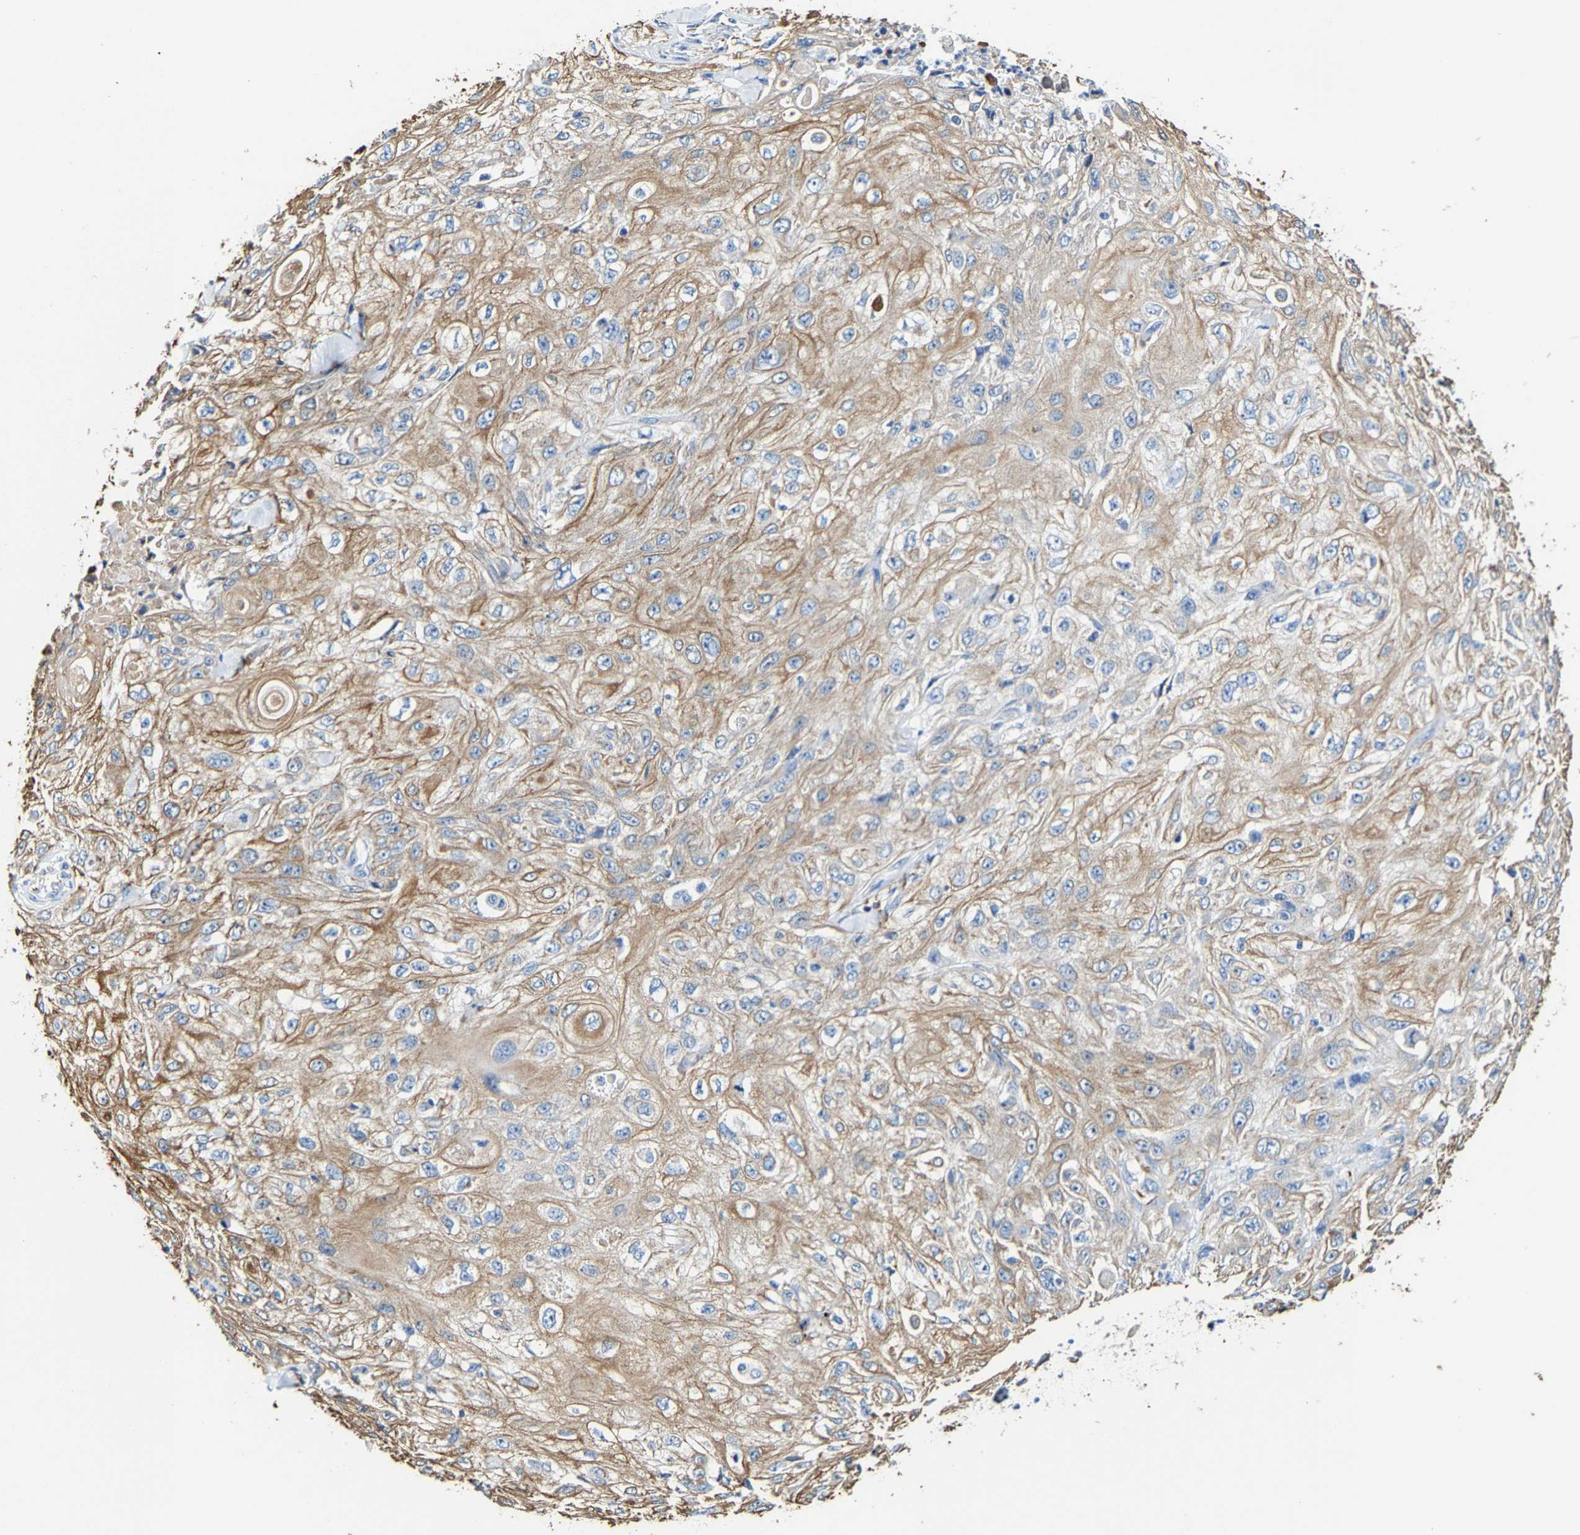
{"staining": {"intensity": "weak", "quantity": ">75%", "location": "cytoplasmic/membranous"}, "tissue": "skin cancer", "cell_type": "Tumor cells", "image_type": "cancer", "snomed": [{"axis": "morphology", "description": "Squamous cell carcinoma, NOS"}, {"axis": "morphology", "description": "Squamous cell carcinoma, metastatic, NOS"}, {"axis": "topography", "description": "Skin"}, {"axis": "topography", "description": "Lymph node"}], "caption": "Protein staining of skin cancer (squamous cell carcinoma) tissue exhibits weak cytoplasmic/membranous positivity in about >75% of tumor cells. (Brightfield microscopy of DAB IHC at high magnification).", "gene": "MMEL1", "patient": {"sex": "male", "age": 75}}